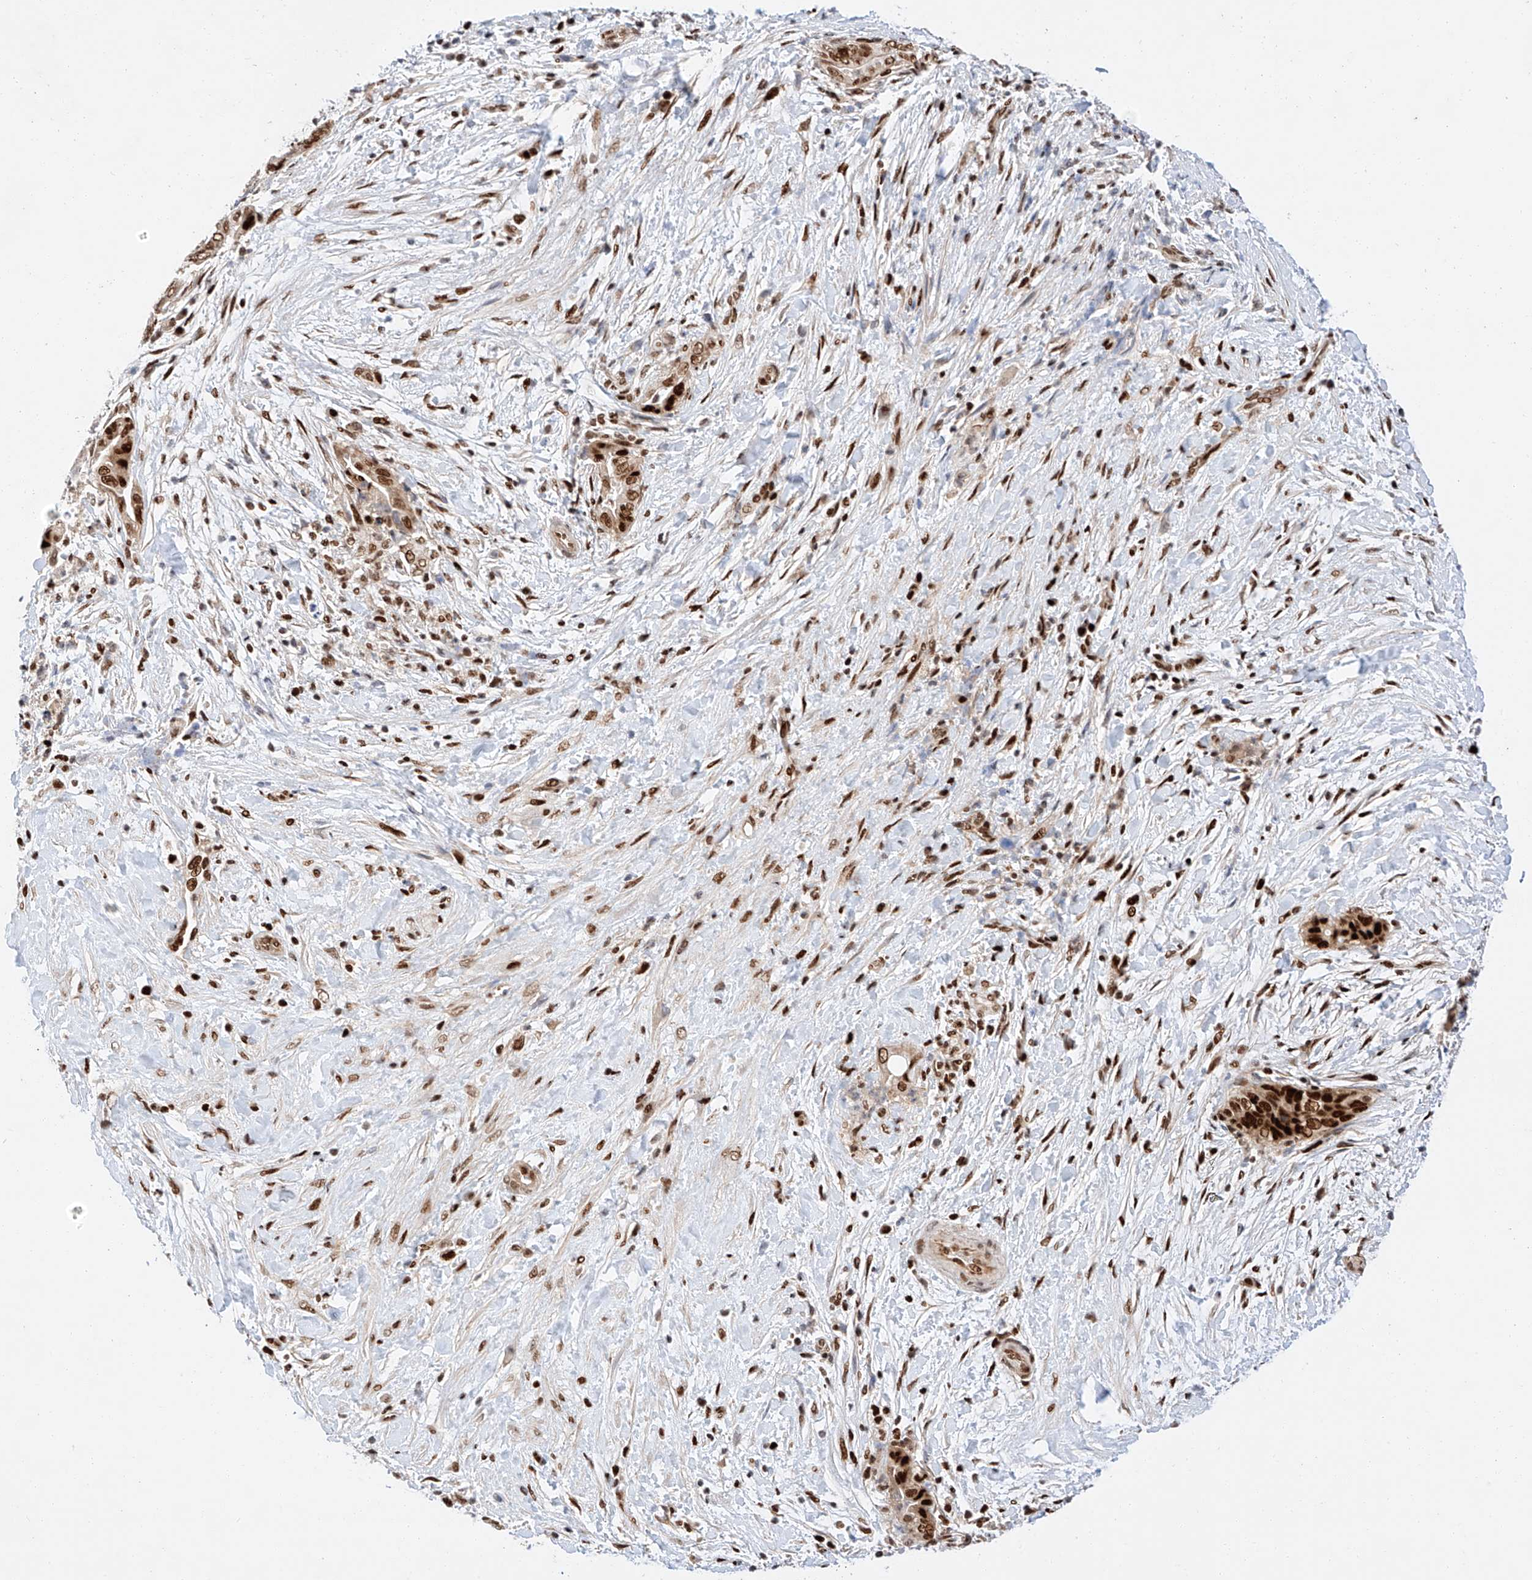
{"staining": {"intensity": "strong", "quantity": ">75%", "location": "nuclear"}, "tissue": "pancreatic cancer", "cell_type": "Tumor cells", "image_type": "cancer", "snomed": [{"axis": "morphology", "description": "Adenocarcinoma, NOS"}, {"axis": "topography", "description": "Pancreas"}], "caption": "Immunohistochemistry staining of pancreatic cancer (adenocarcinoma), which displays high levels of strong nuclear expression in approximately >75% of tumor cells indicating strong nuclear protein staining. The staining was performed using DAB (brown) for protein detection and nuclei were counterstained in hematoxylin (blue).", "gene": "HDAC9", "patient": {"sex": "male", "age": 75}}